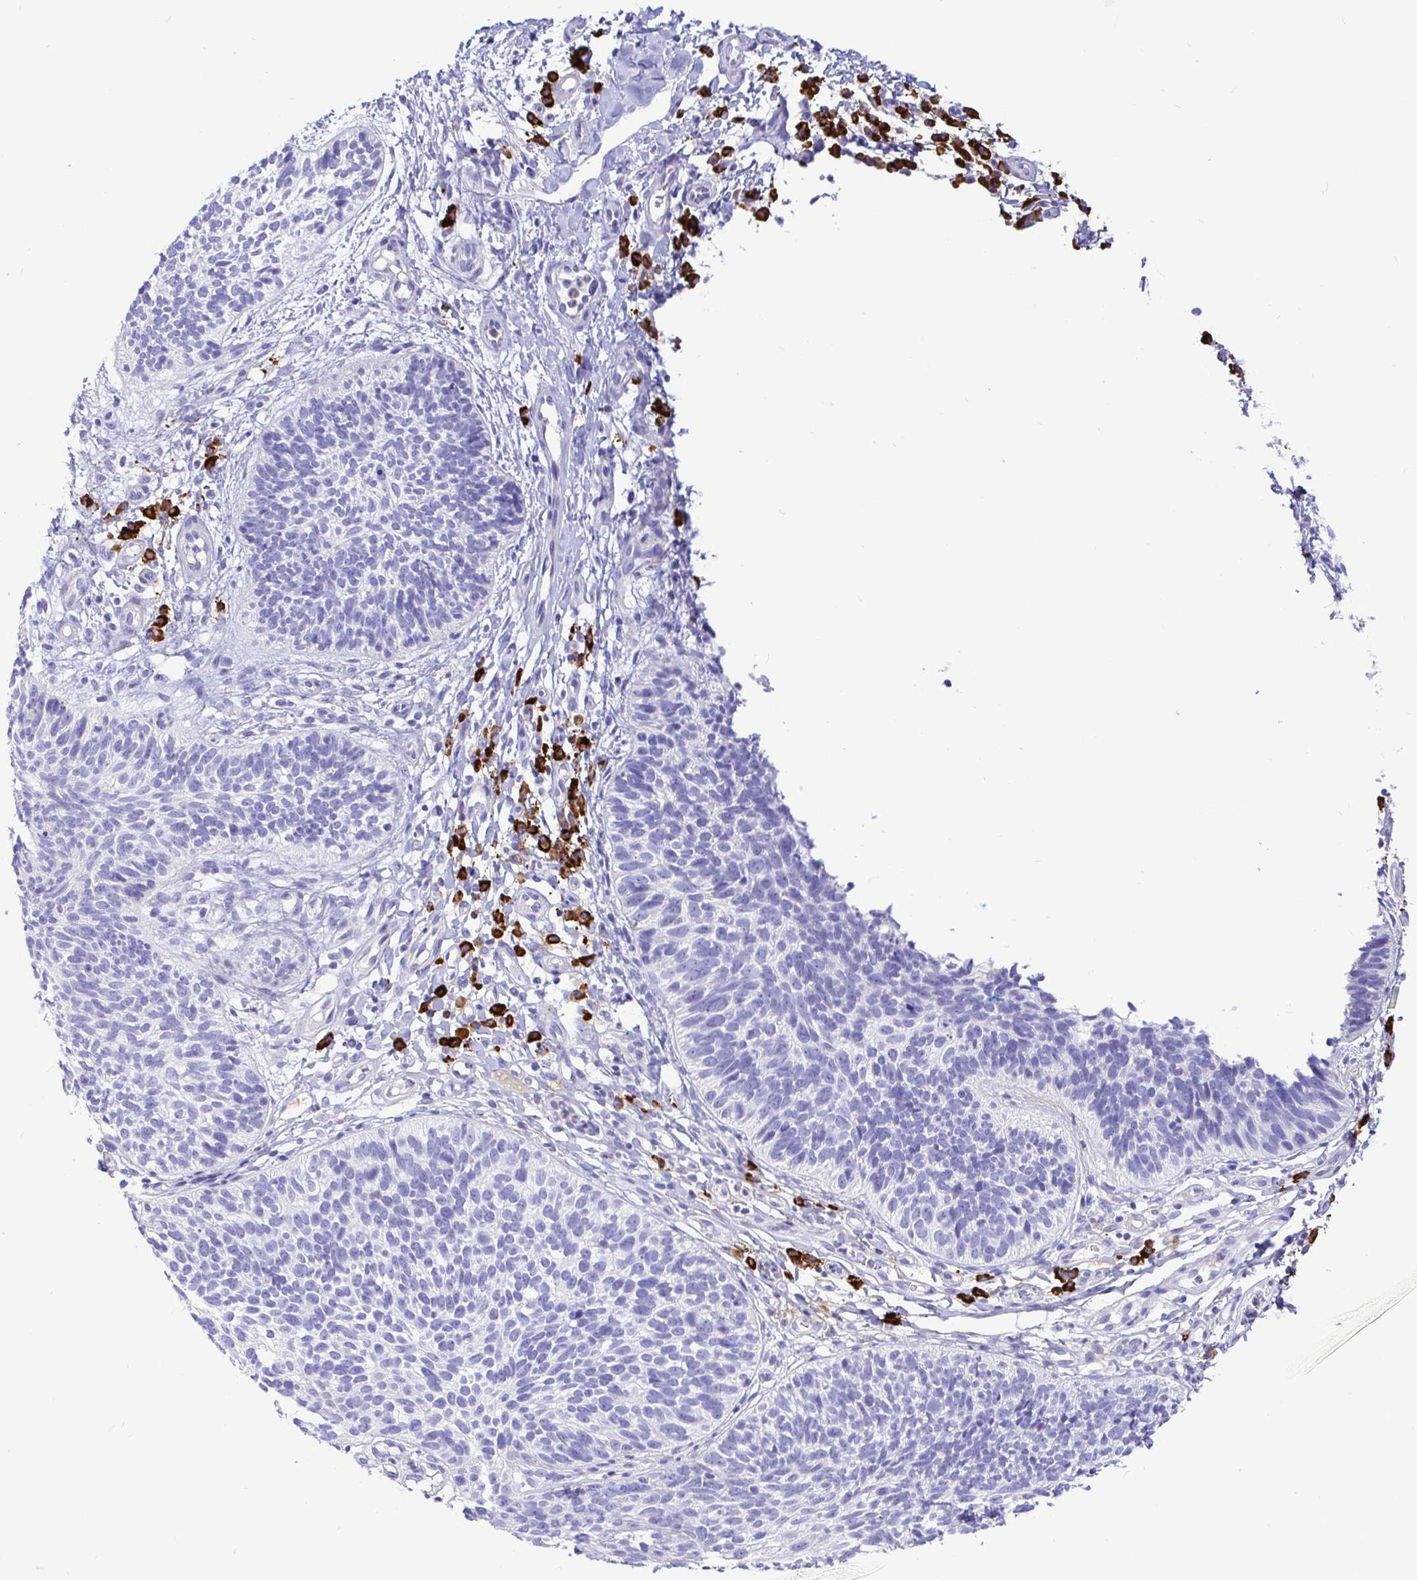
{"staining": {"intensity": "negative", "quantity": "none", "location": "none"}, "tissue": "skin cancer", "cell_type": "Tumor cells", "image_type": "cancer", "snomed": [{"axis": "morphology", "description": "Basal cell carcinoma"}, {"axis": "topography", "description": "Skin"}, {"axis": "topography", "description": "Skin of leg"}], "caption": "Immunohistochemistry (IHC) micrograph of skin basal cell carcinoma stained for a protein (brown), which demonstrates no positivity in tumor cells. (Immunohistochemistry, brightfield microscopy, high magnification).", "gene": "CCDC62", "patient": {"sex": "female", "age": 87}}